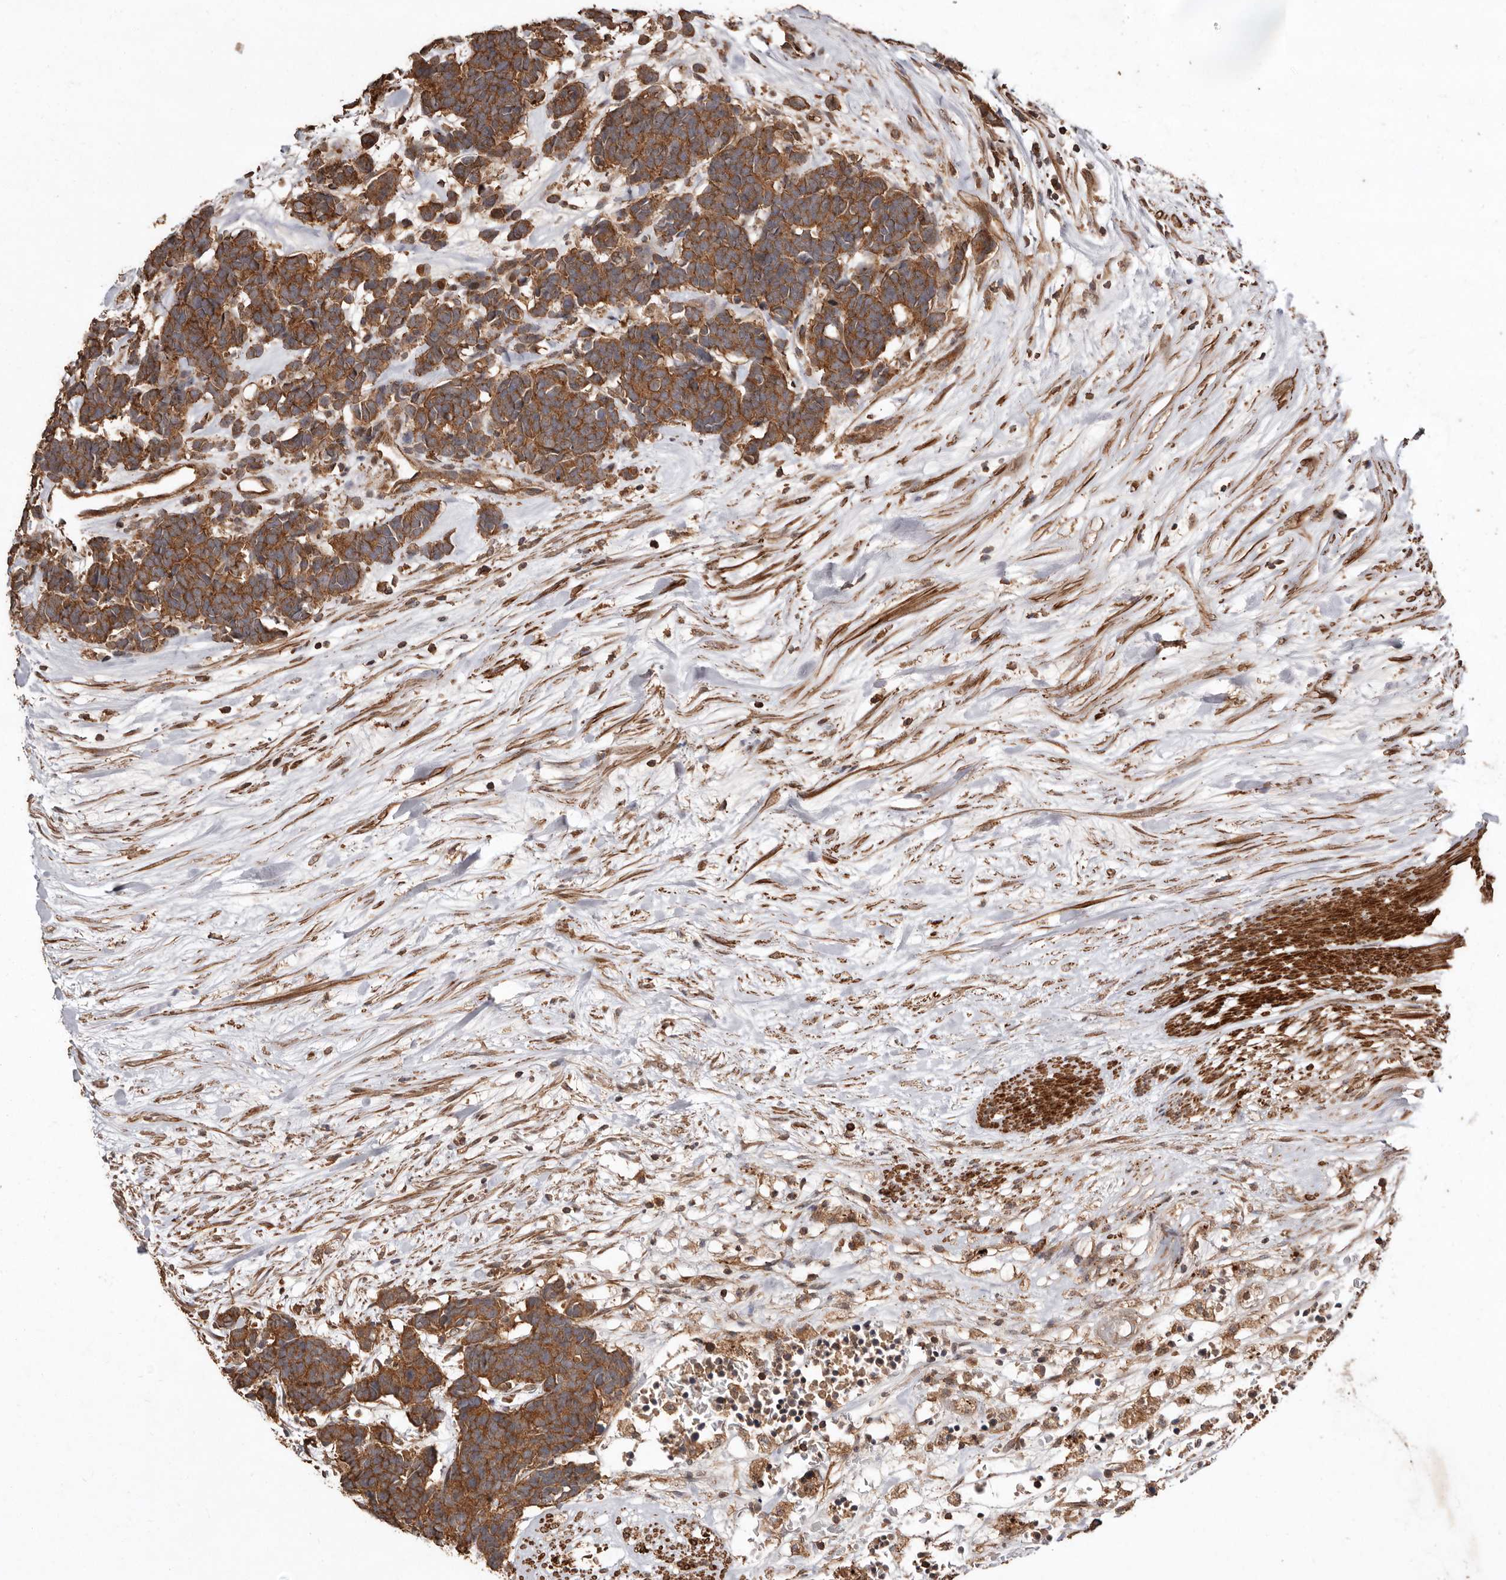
{"staining": {"intensity": "strong", "quantity": ">75%", "location": "cytoplasmic/membranous"}, "tissue": "carcinoid", "cell_type": "Tumor cells", "image_type": "cancer", "snomed": [{"axis": "morphology", "description": "Carcinoma, NOS"}, {"axis": "morphology", "description": "Carcinoid, malignant, NOS"}, {"axis": "topography", "description": "Urinary bladder"}], "caption": "IHC photomicrograph of malignant carcinoid stained for a protein (brown), which displays high levels of strong cytoplasmic/membranous staining in approximately >75% of tumor cells.", "gene": "RWDD1", "patient": {"sex": "male", "age": 57}}